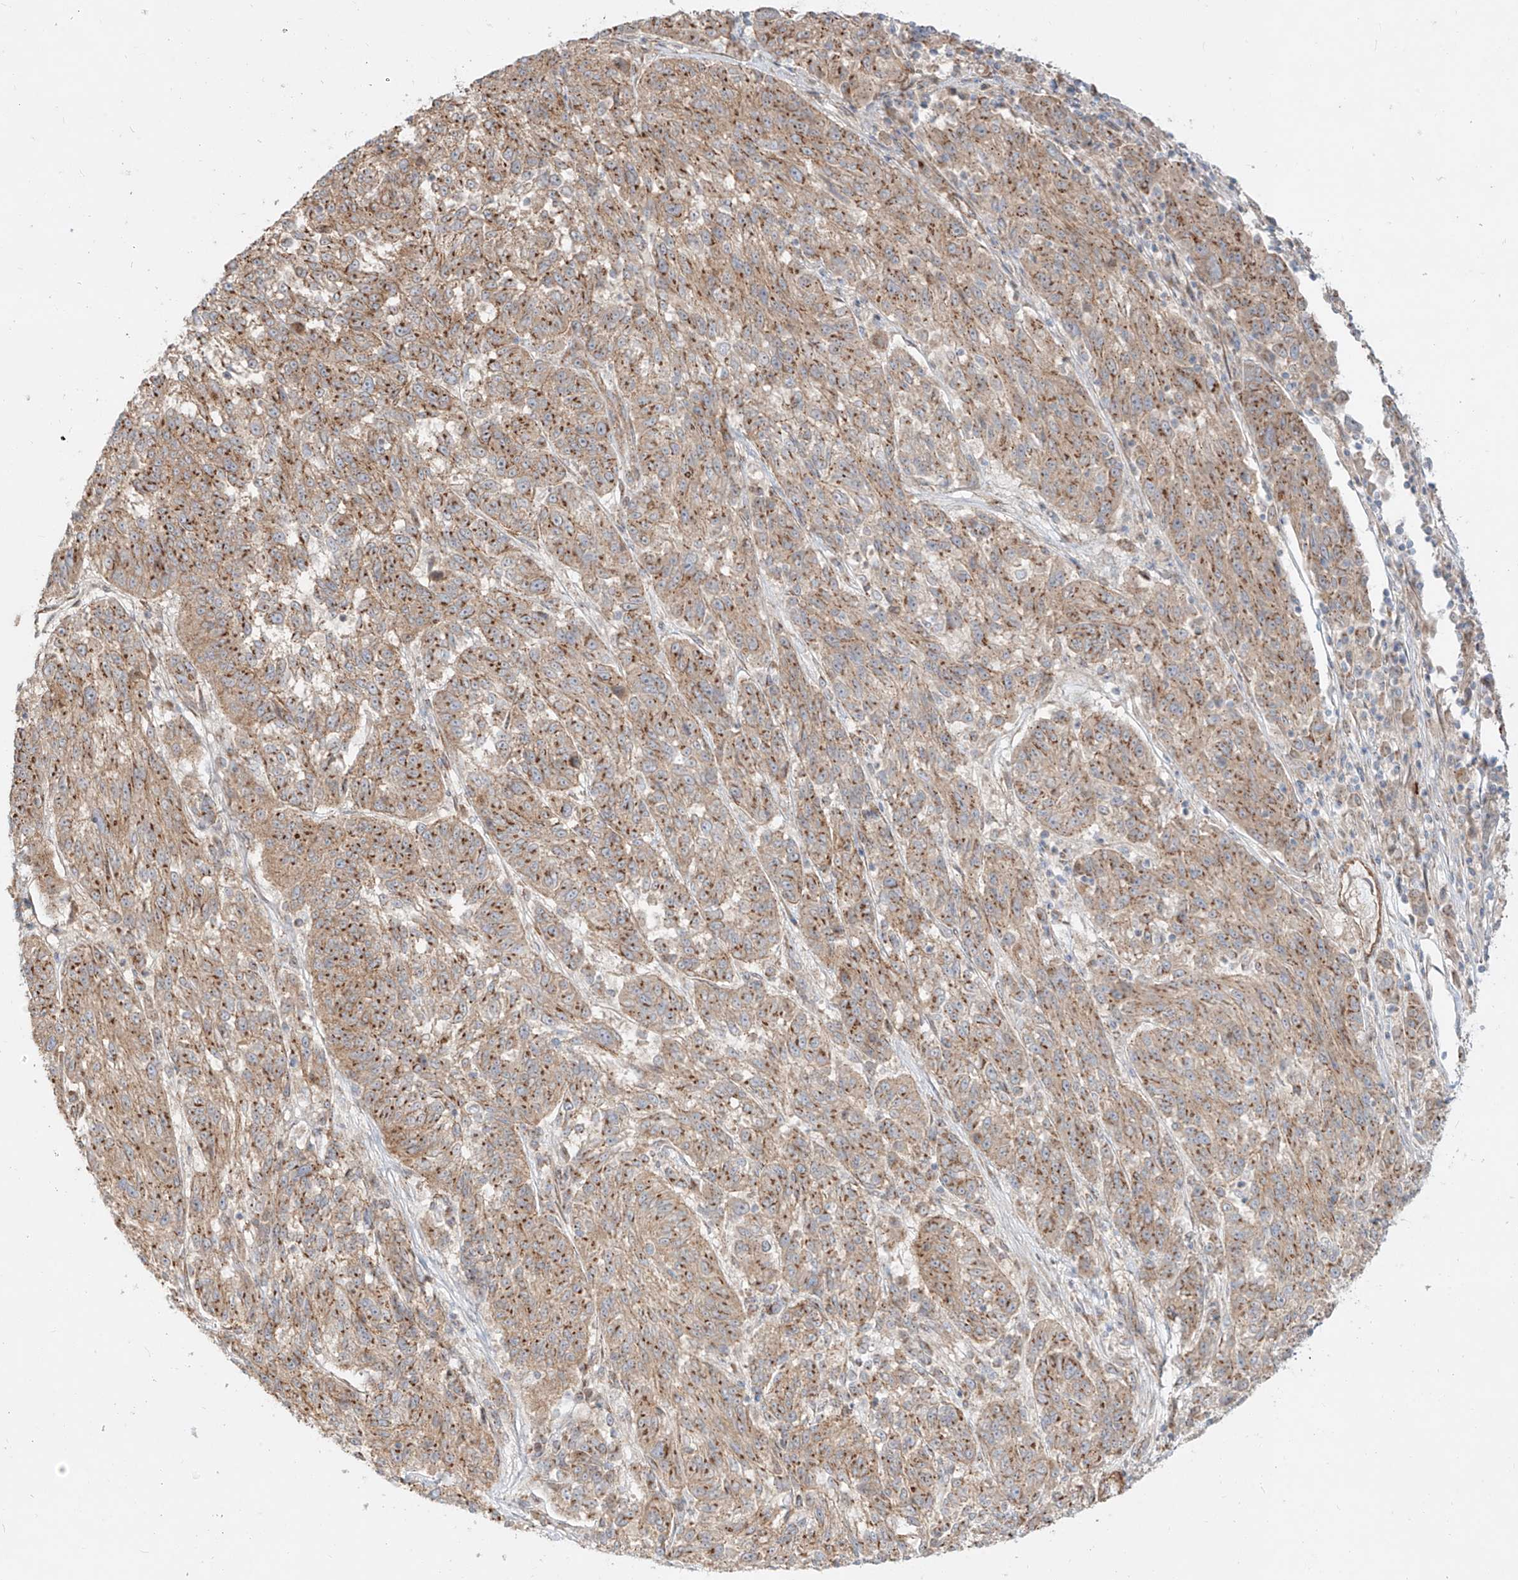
{"staining": {"intensity": "moderate", "quantity": ">75%", "location": "cytoplasmic/membranous"}, "tissue": "melanoma", "cell_type": "Tumor cells", "image_type": "cancer", "snomed": [{"axis": "morphology", "description": "Malignant melanoma, NOS"}, {"axis": "topography", "description": "Skin"}], "caption": "Immunohistochemistry (DAB (3,3'-diaminobenzidine)) staining of human melanoma reveals moderate cytoplasmic/membranous protein positivity in approximately >75% of tumor cells.", "gene": "ZNF287", "patient": {"sex": "male", "age": 53}}